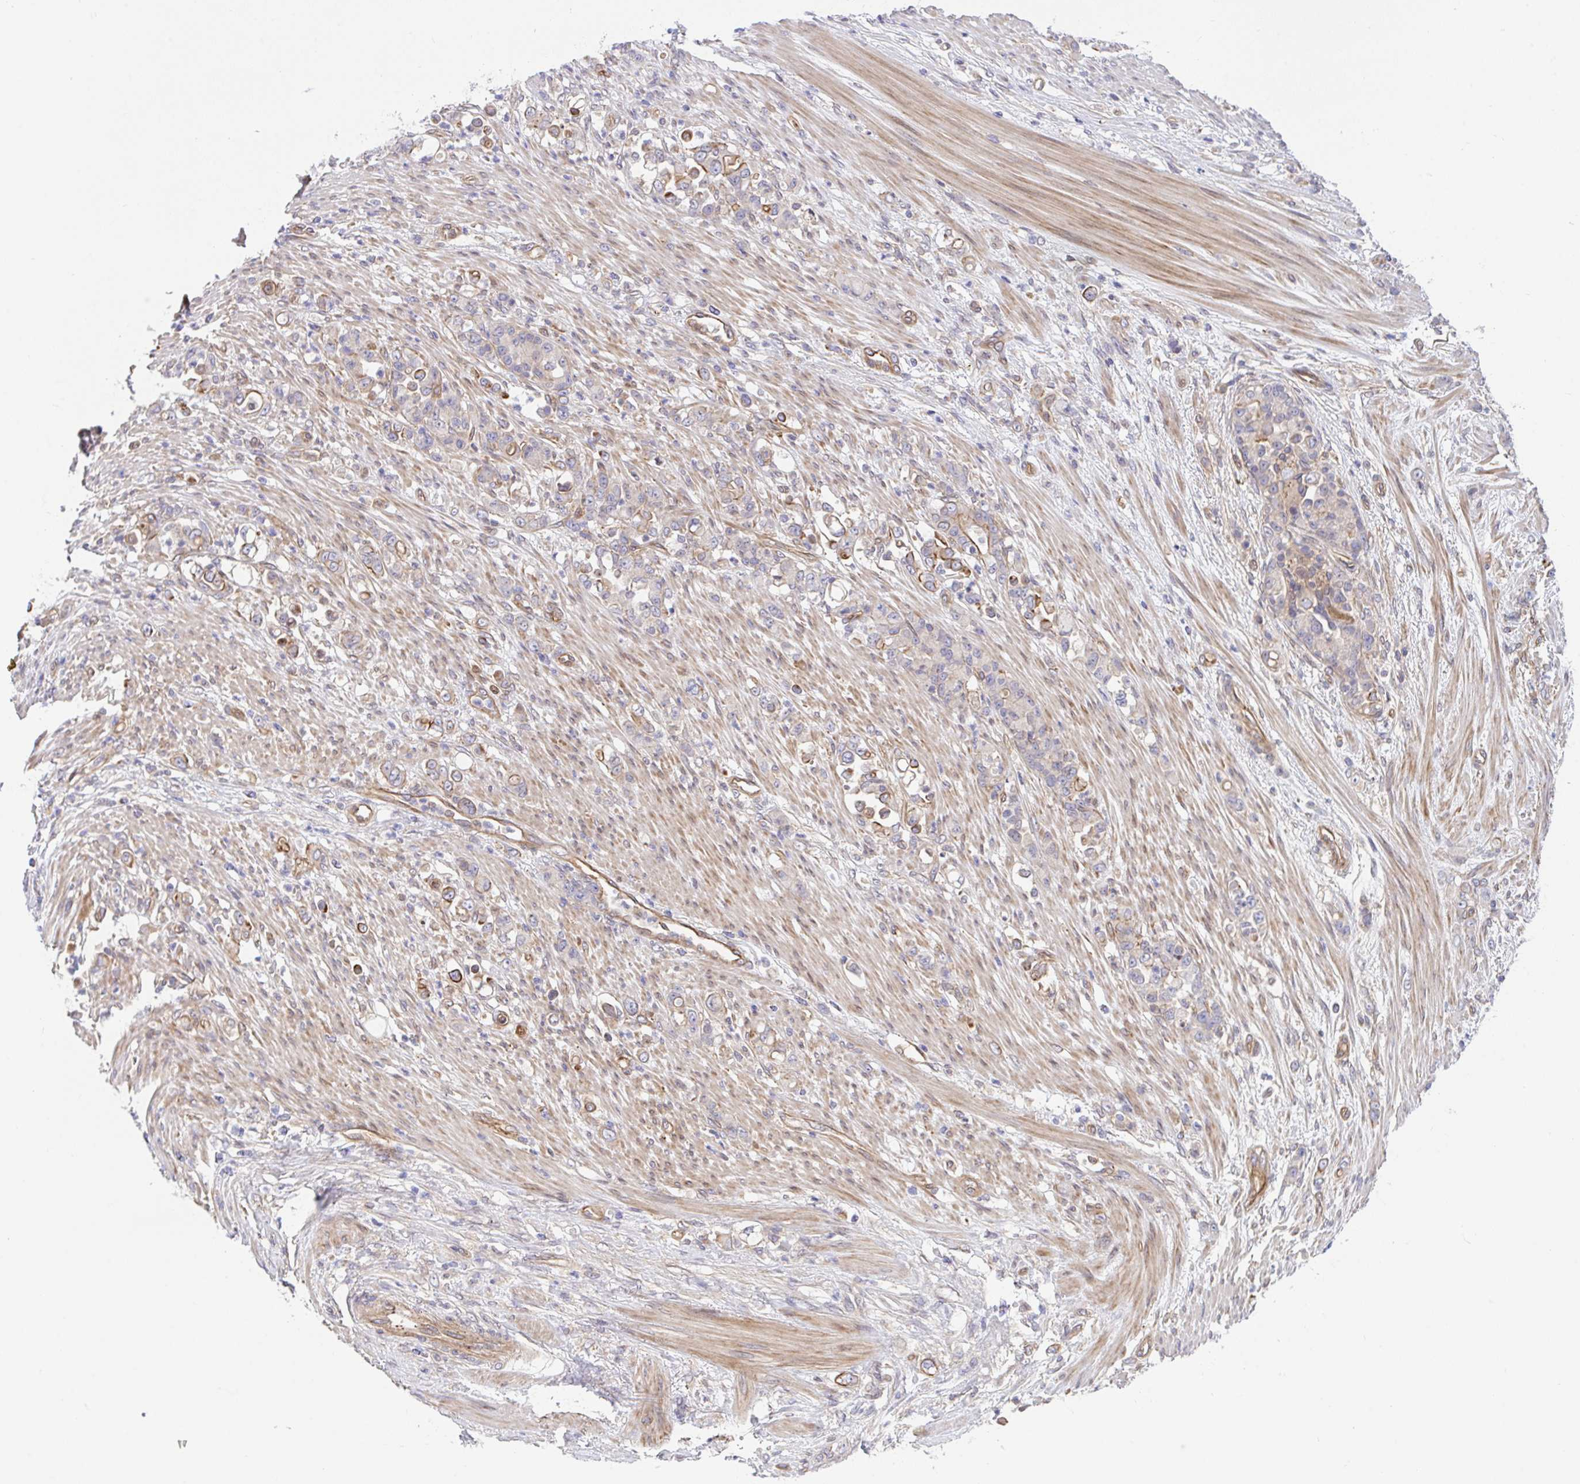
{"staining": {"intensity": "moderate", "quantity": "<25%", "location": "cytoplasmic/membranous"}, "tissue": "stomach cancer", "cell_type": "Tumor cells", "image_type": "cancer", "snomed": [{"axis": "morphology", "description": "Normal tissue, NOS"}, {"axis": "morphology", "description": "Adenocarcinoma, NOS"}, {"axis": "topography", "description": "Stomach"}], "caption": "Tumor cells reveal low levels of moderate cytoplasmic/membranous staining in approximately <25% of cells in stomach cancer (adenocarcinoma). The protein of interest is stained brown, and the nuclei are stained in blue (DAB IHC with brightfield microscopy, high magnification).", "gene": "ZBED3", "patient": {"sex": "female", "age": 79}}